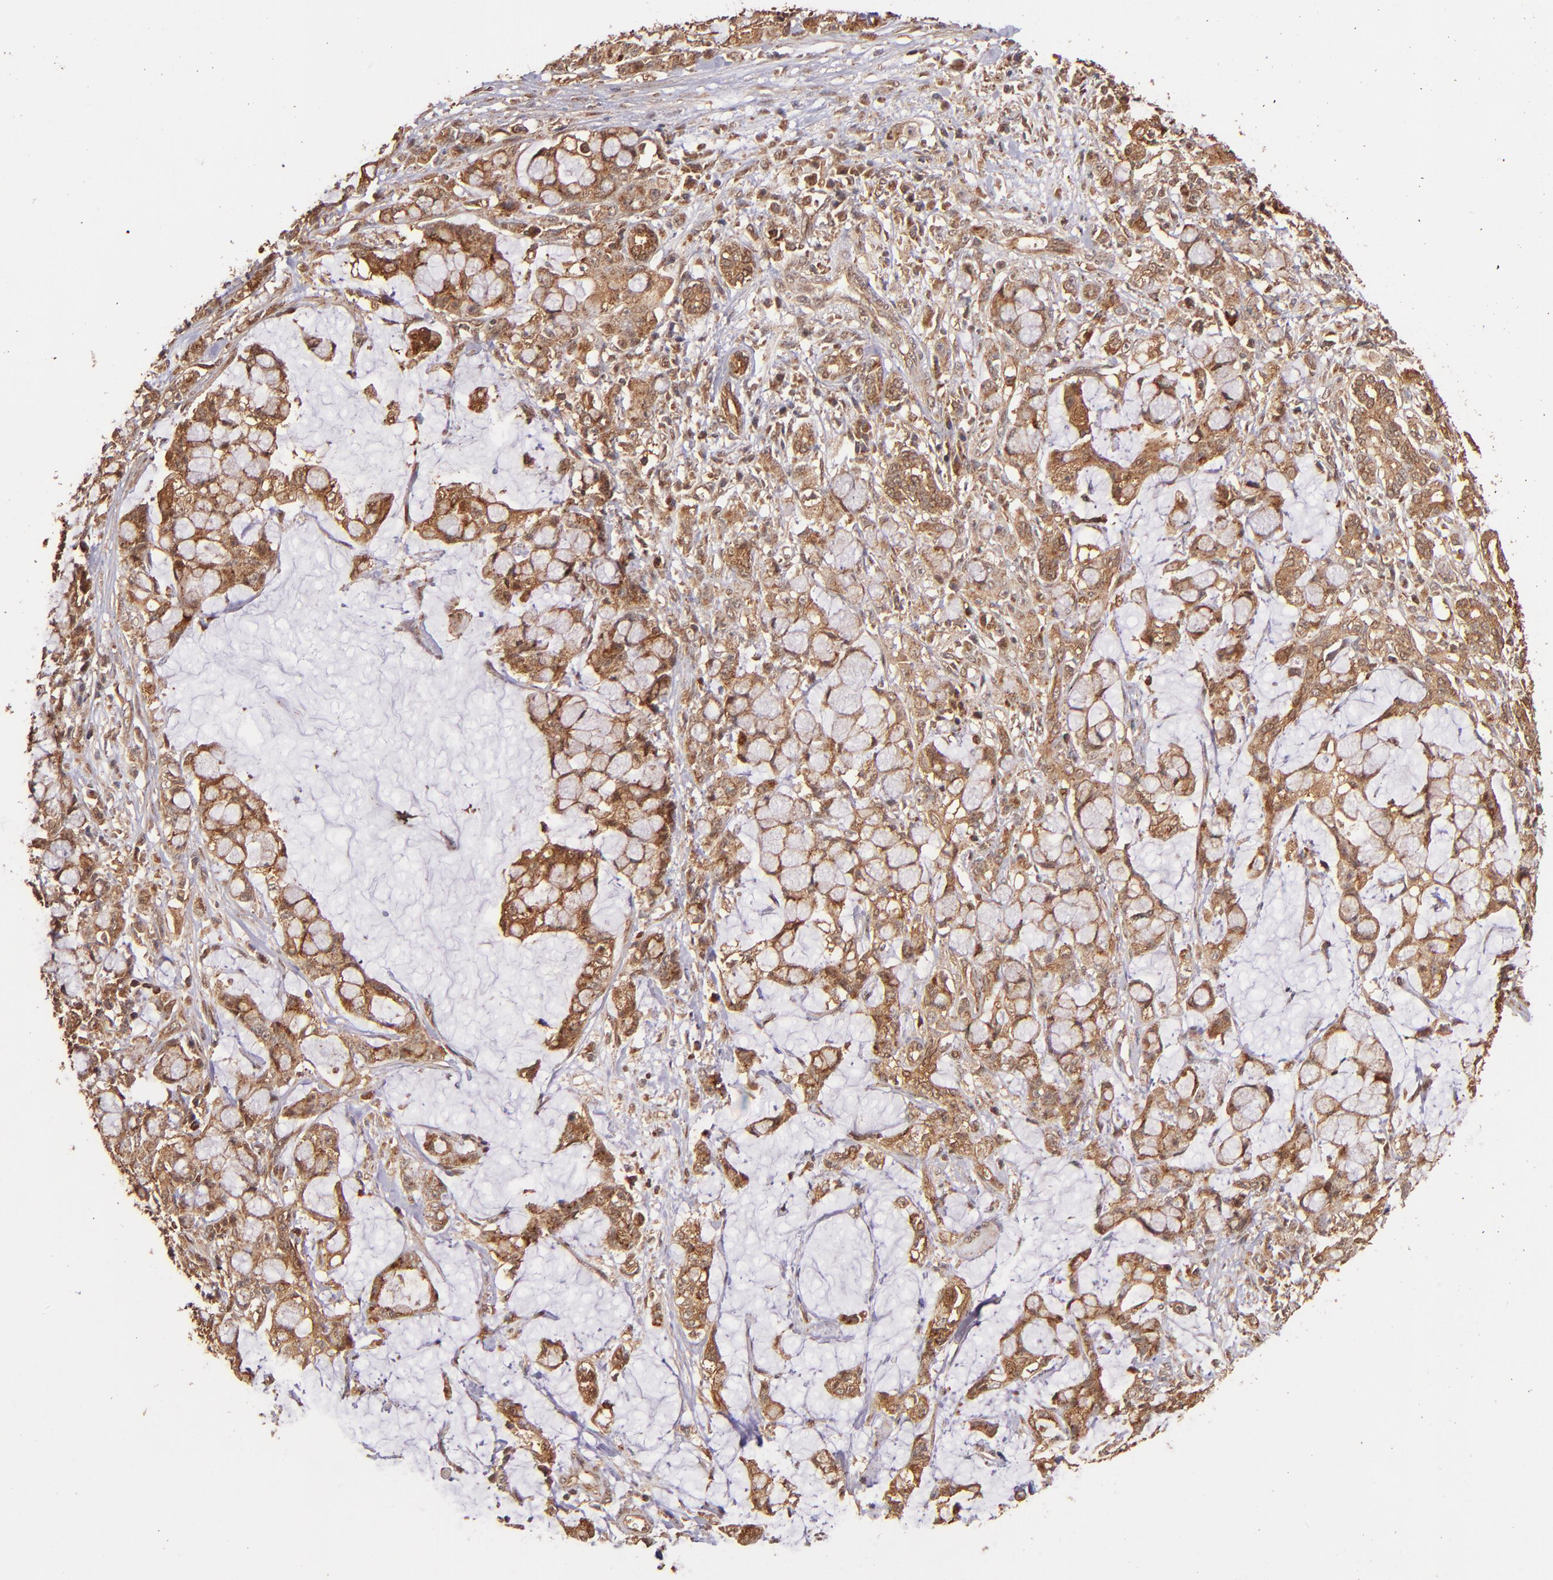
{"staining": {"intensity": "strong", "quantity": ">75%", "location": "cytoplasmic/membranous"}, "tissue": "pancreatic cancer", "cell_type": "Tumor cells", "image_type": "cancer", "snomed": [{"axis": "morphology", "description": "Adenocarcinoma, NOS"}, {"axis": "topography", "description": "Pancreas"}], "caption": "This is an image of IHC staining of pancreatic cancer (adenocarcinoma), which shows strong staining in the cytoplasmic/membranous of tumor cells.", "gene": "STX8", "patient": {"sex": "female", "age": 73}}